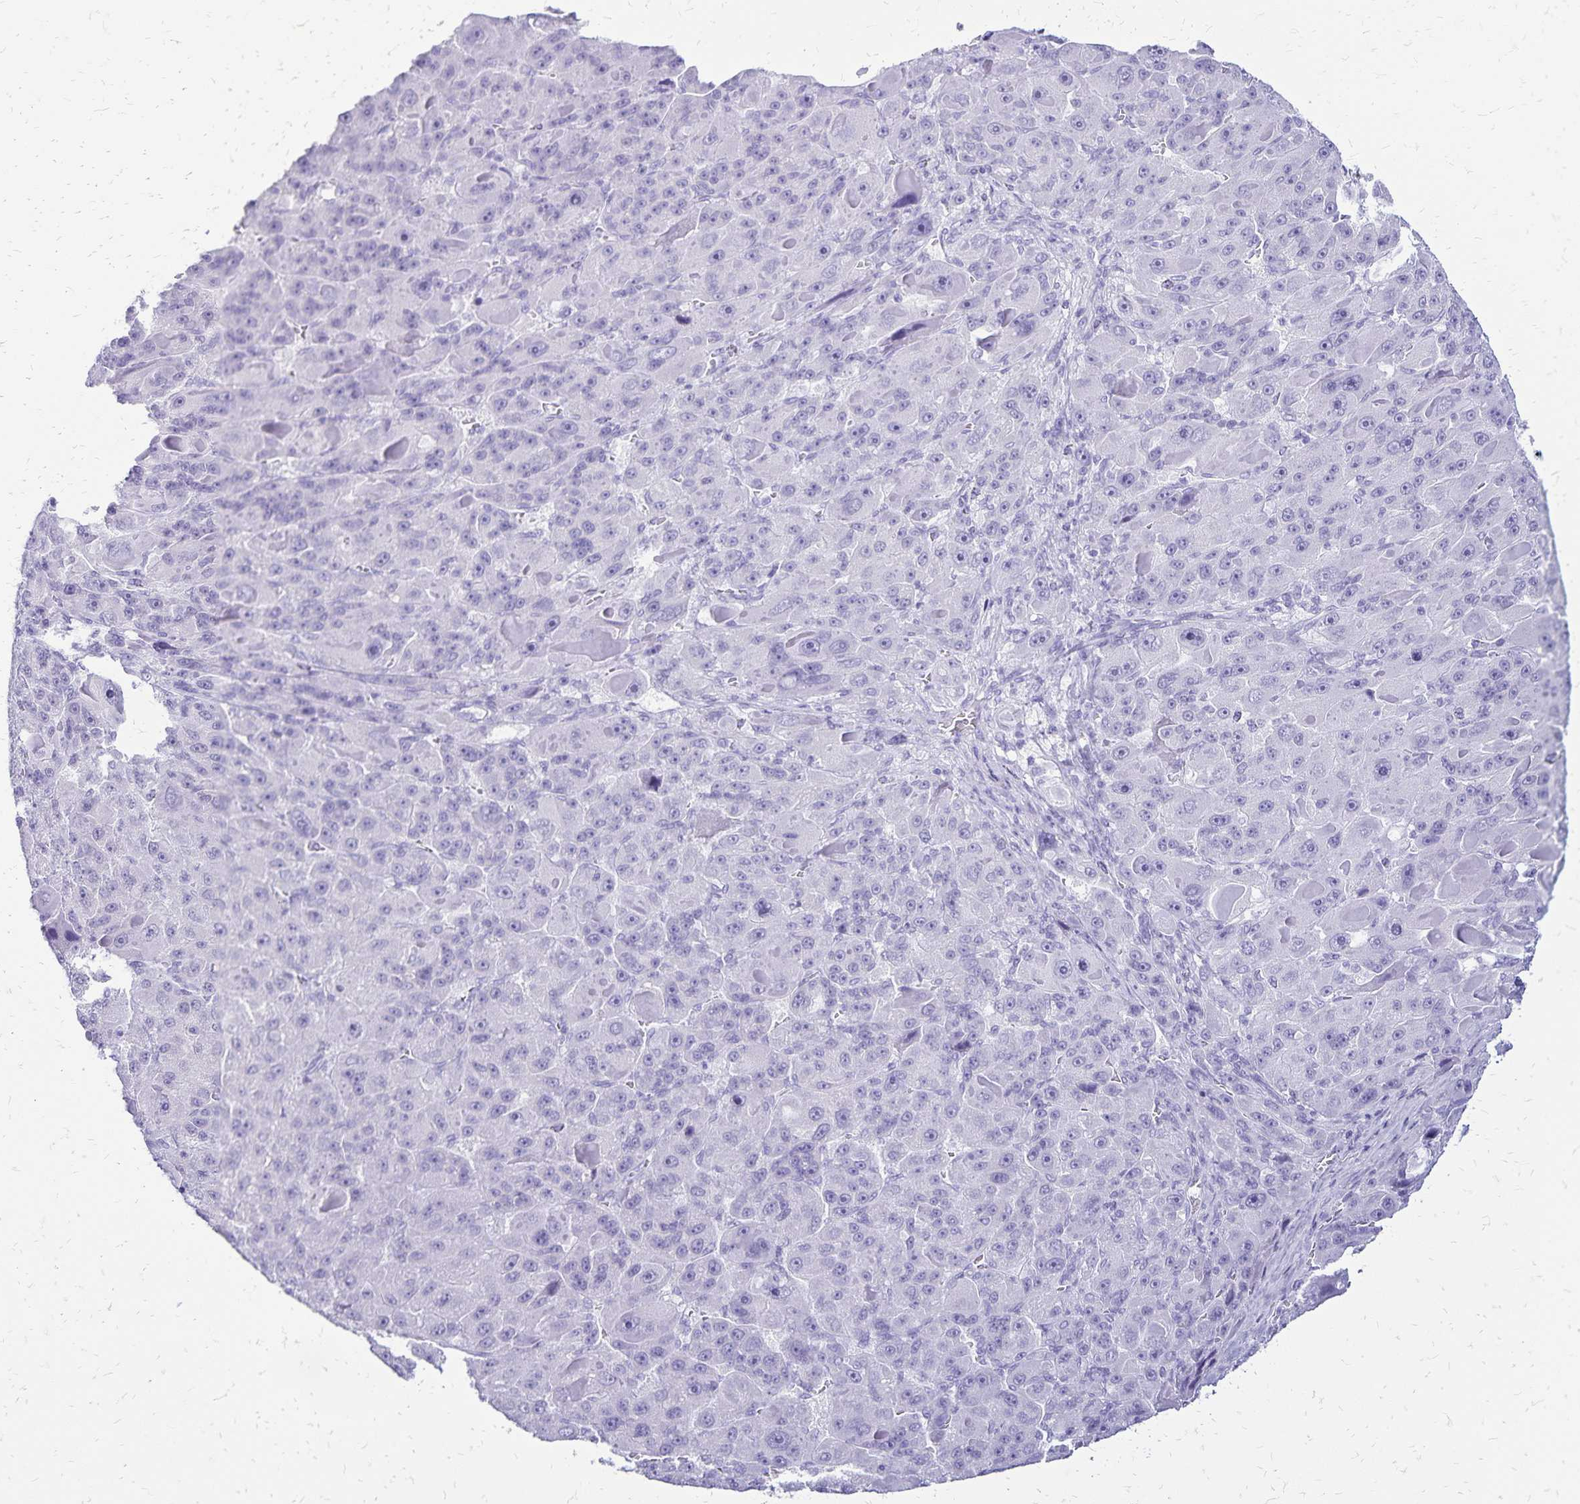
{"staining": {"intensity": "negative", "quantity": "none", "location": "none"}, "tissue": "liver cancer", "cell_type": "Tumor cells", "image_type": "cancer", "snomed": [{"axis": "morphology", "description": "Carcinoma, Hepatocellular, NOS"}, {"axis": "topography", "description": "Liver"}], "caption": "Micrograph shows no protein staining in tumor cells of liver cancer tissue.", "gene": "LIN28B", "patient": {"sex": "male", "age": 76}}